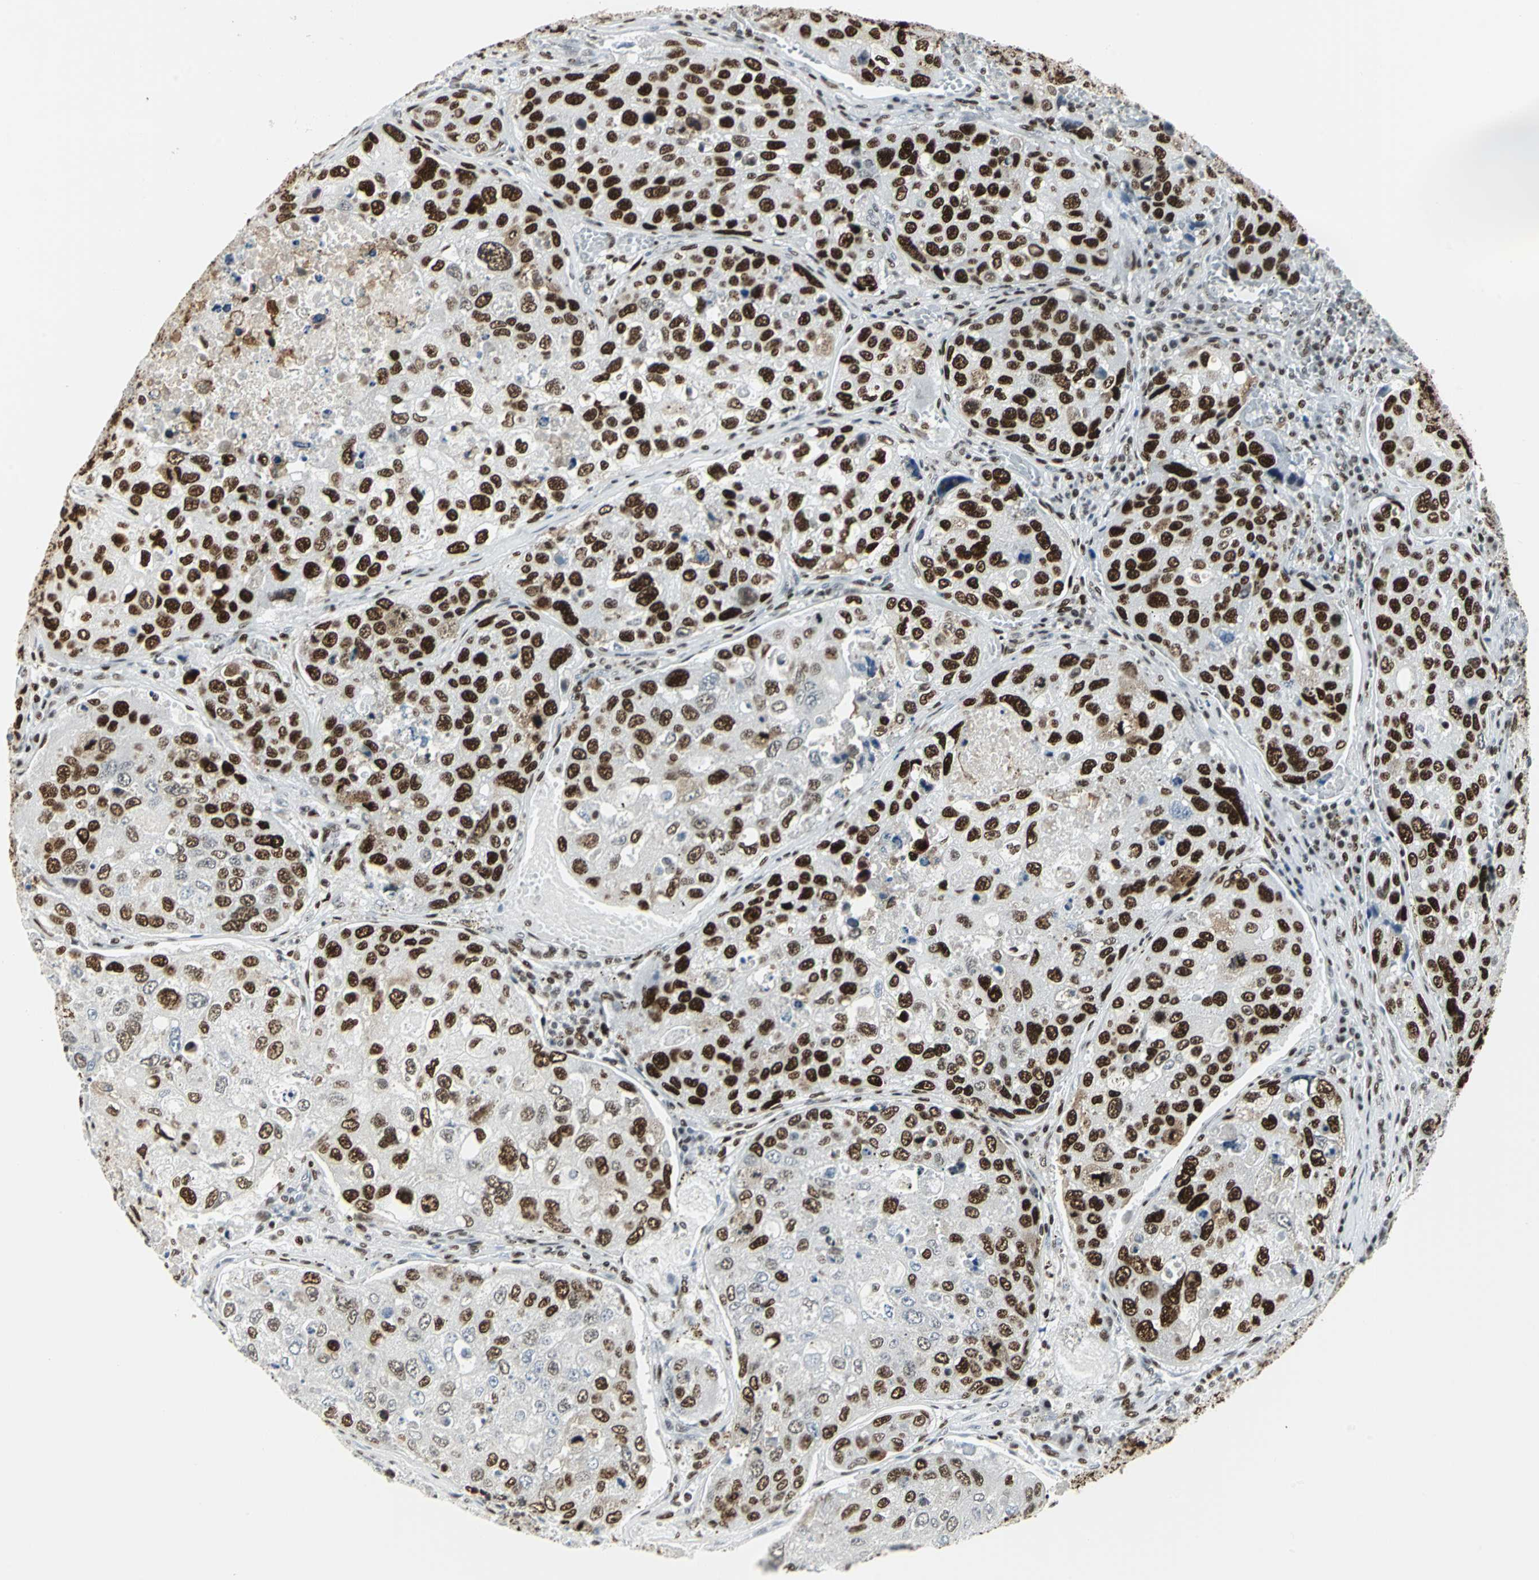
{"staining": {"intensity": "strong", "quantity": ">75%", "location": "nuclear"}, "tissue": "urothelial cancer", "cell_type": "Tumor cells", "image_type": "cancer", "snomed": [{"axis": "morphology", "description": "Urothelial carcinoma, High grade"}, {"axis": "topography", "description": "Lymph node"}, {"axis": "topography", "description": "Urinary bladder"}], "caption": "IHC histopathology image of neoplastic tissue: urothelial carcinoma (high-grade) stained using IHC reveals high levels of strong protein expression localized specifically in the nuclear of tumor cells, appearing as a nuclear brown color.", "gene": "HDAC2", "patient": {"sex": "male", "age": 51}}